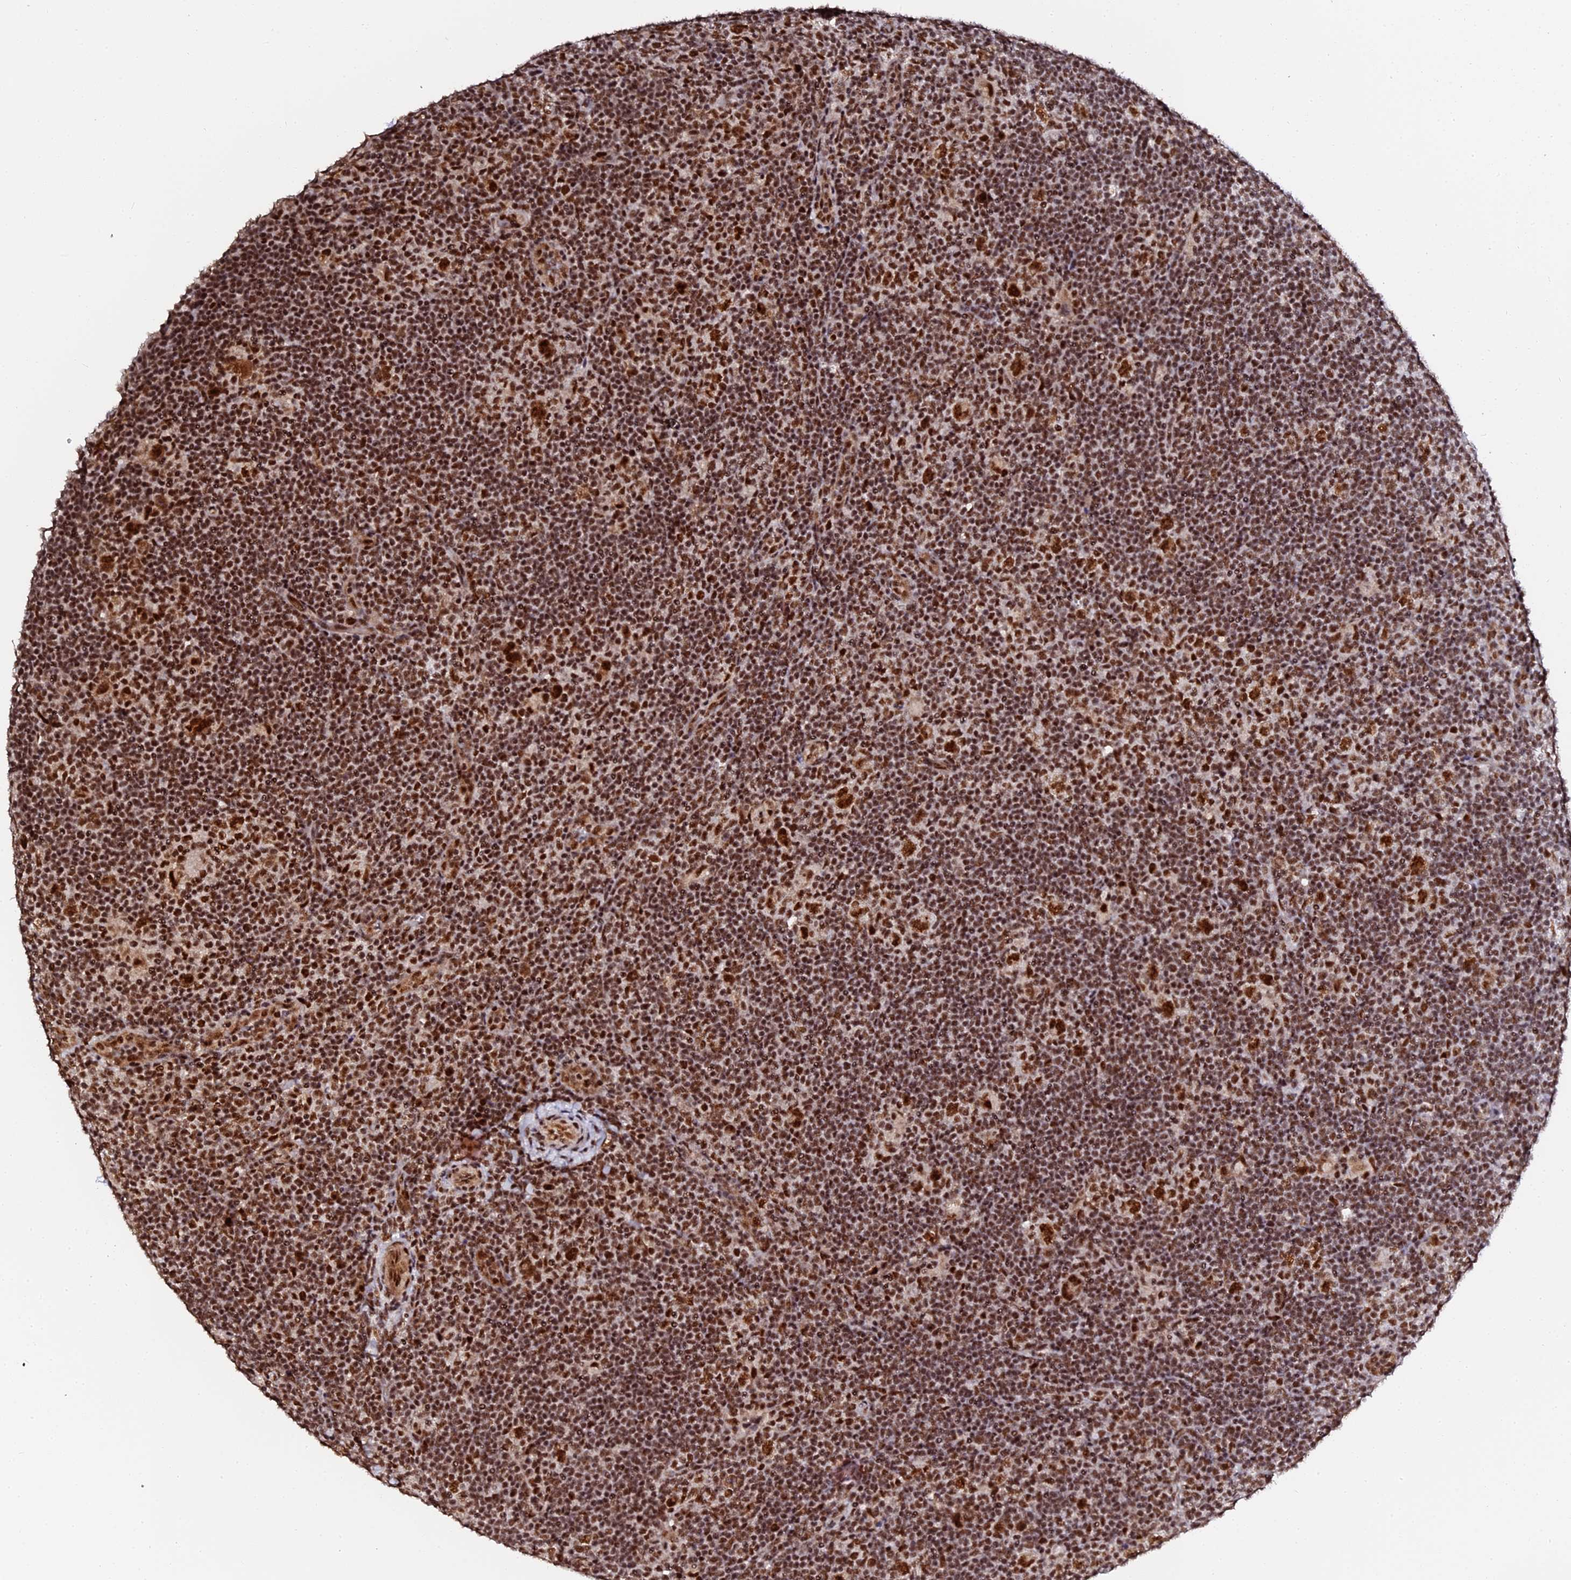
{"staining": {"intensity": "strong", "quantity": ">75%", "location": "nuclear"}, "tissue": "lymphoma", "cell_type": "Tumor cells", "image_type": "cancer", "snomed": [{"axis": "morphology", "description": "Hodgkin's disease, NOS"}, {"axis": "topography", "description": "Lymph node"}], "caption": "Tumor cells exhibit strong nuclear expression in approximately >75% of cells in lymphoma. (DAB (3,3'-diaminobenzidine) = brown stain, brightfield microscopy at high magnification).", "gene": "MCRS1", "patient": {"sex": "female", "age": 57}}